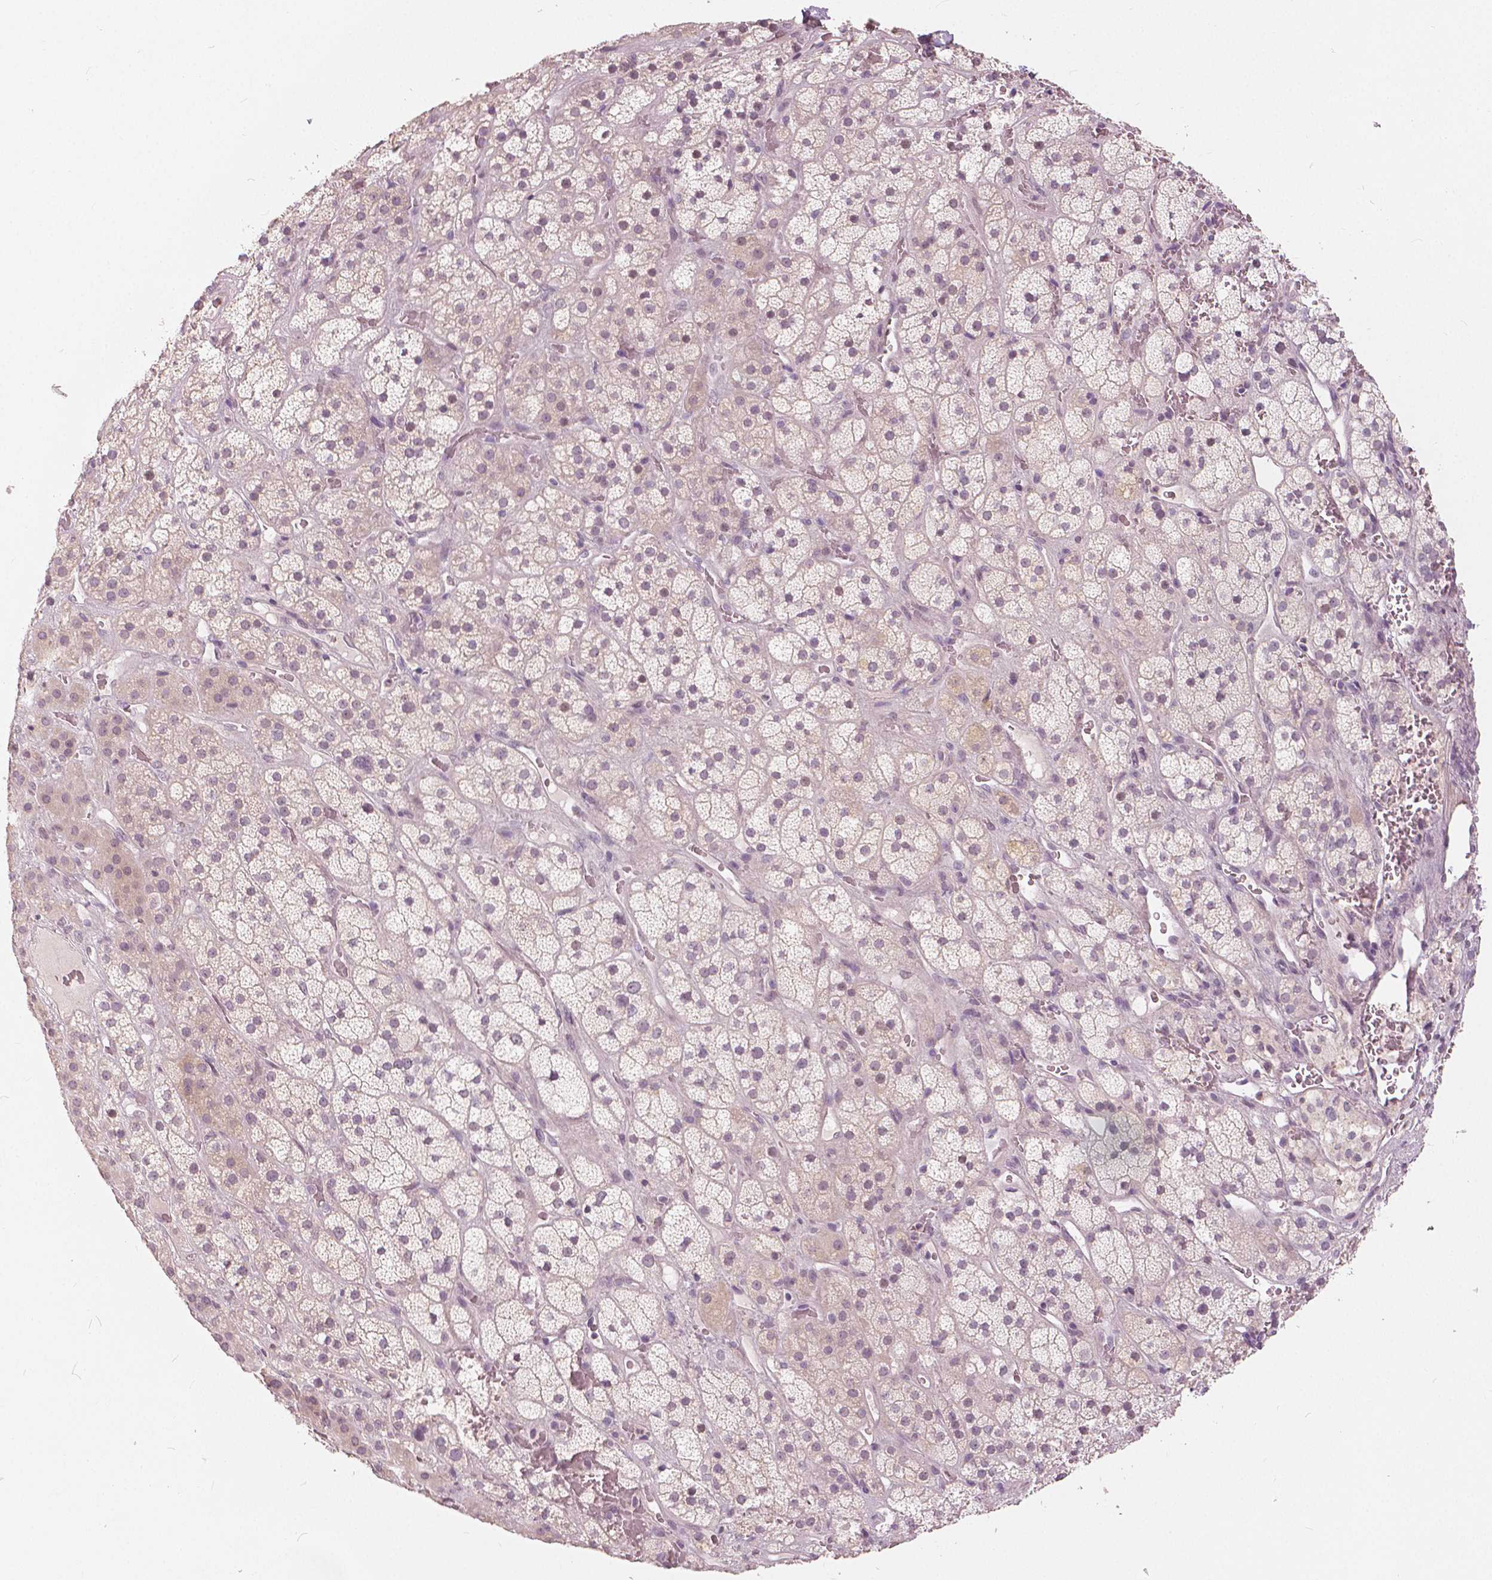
{"staining": {"intensity": "negative", "quantity": "none", "location": "none"}, "tissue": "adrenal gland", "cell_type": "Glandular cells", "image_type": "normal", "snomed": [{"axis": "morphology", "description": "Normal tissue, NOS"}, {"axis": "topography", "description": "Adrenal gland"}], "caption": "A high-resolution photomicrograph shows immunohistochemistry staining of unremarkable adrenal gland, which exhibits no significant positivity in glandular cells.", "gene": "NANOG", "patient": {"sex": "male", "age": 57}}